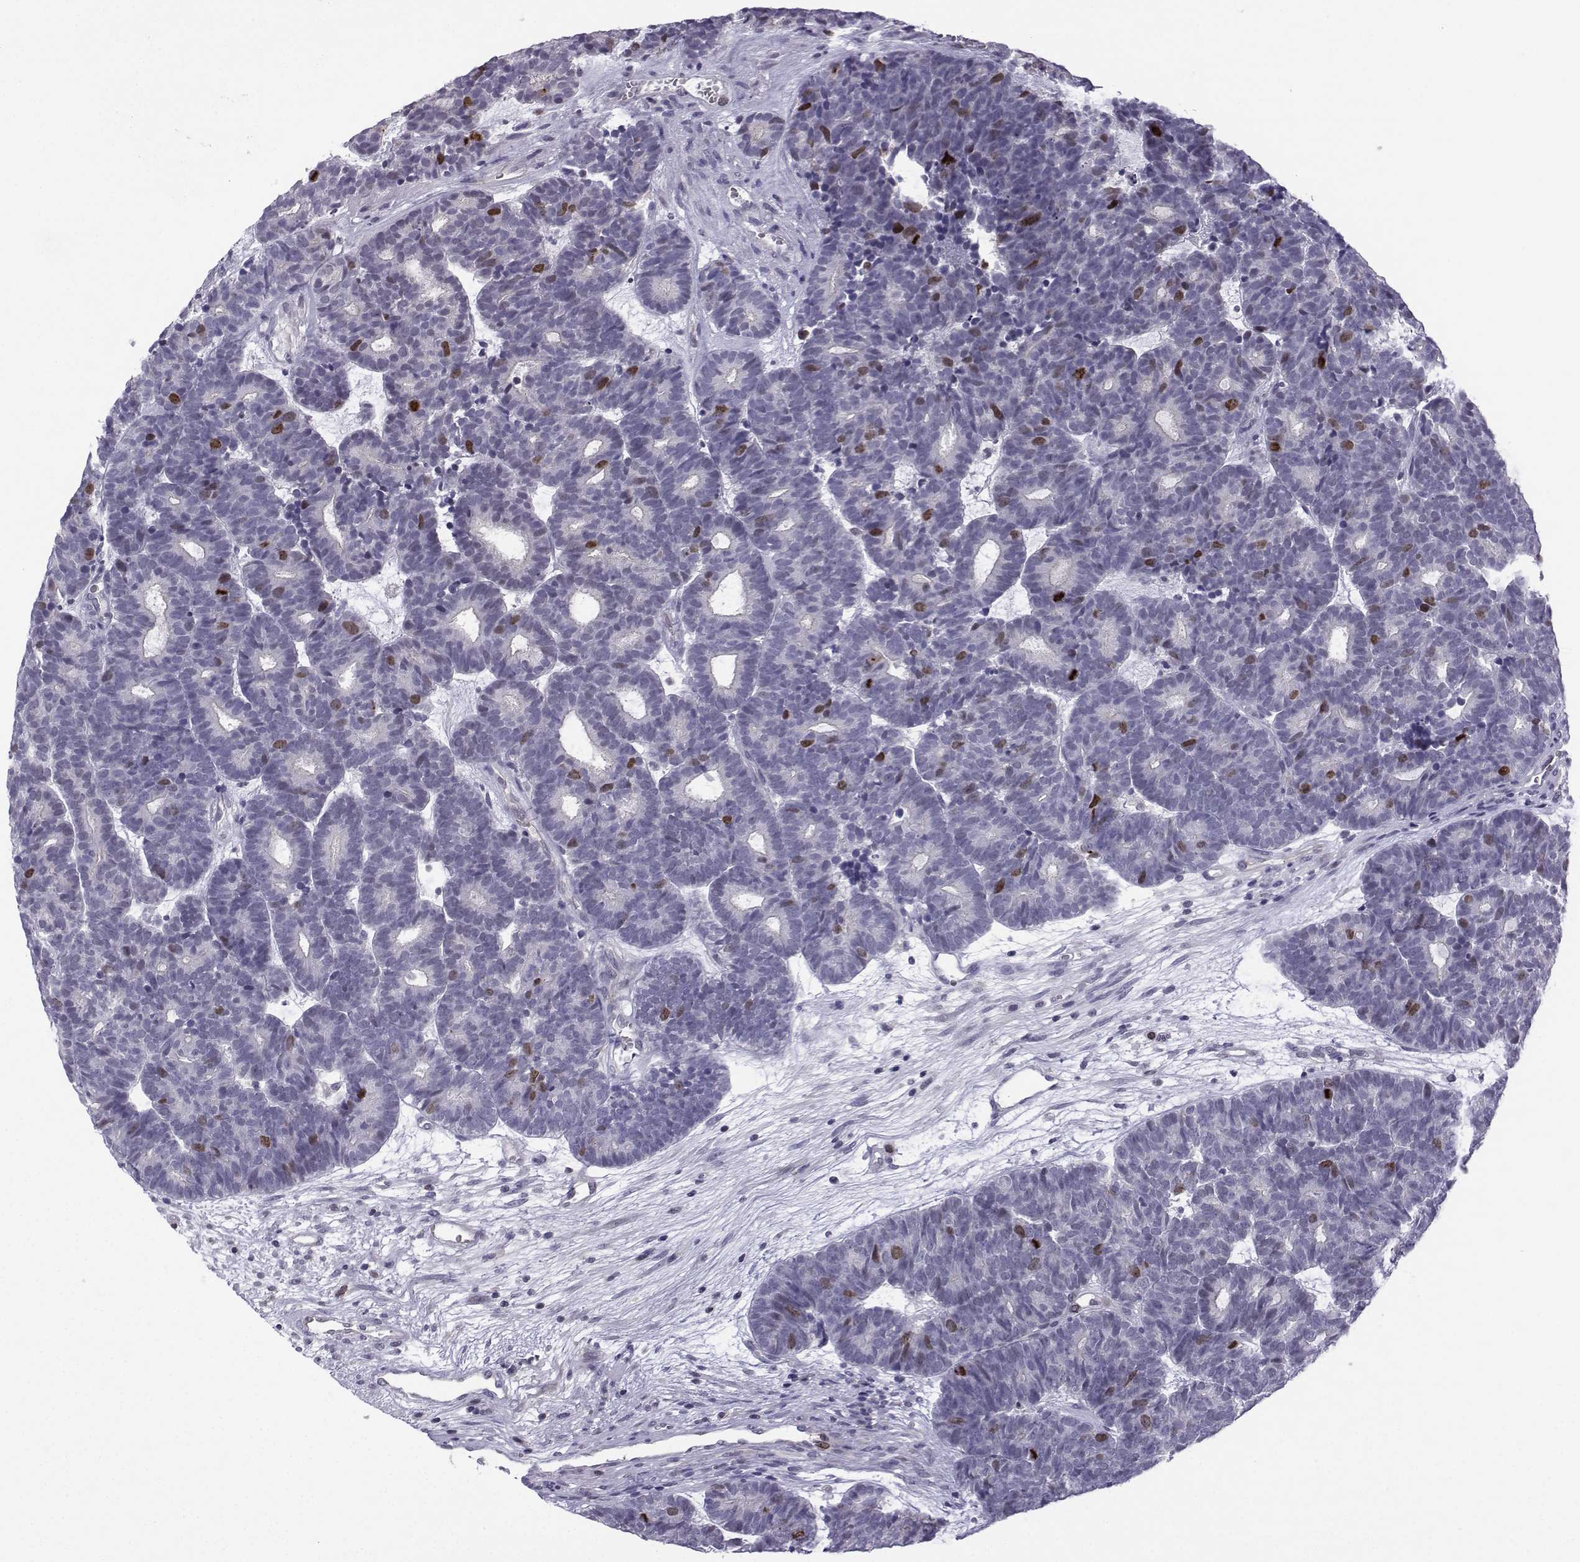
{"staining": {"intensity": "strong", "quantity": "<25%", "location": "cytoplasmic/membranous,nuclear"}, "tissue": "head and neck cancer", "cell_type": "Tumor cells", "image_type": "cancer", "snomed": [{"axis": "morphology", "description": "Adenocarcinoma, NOS"}, {"axis": "topography", "description": "Head-Neck"}], "caption": "Tumor cells show medium levels of strong cytoplasmic/membranous and nuclear staining in about <25% of cells in head and neck cancer. Using DAB (3,3'-diaminobenzidine) (brown) and hematoxylin (blue) stains, captured at high magnification using brightfield microscopy.", "gene": "INCENP", "patient": {"sex": "female", "age": 81}}